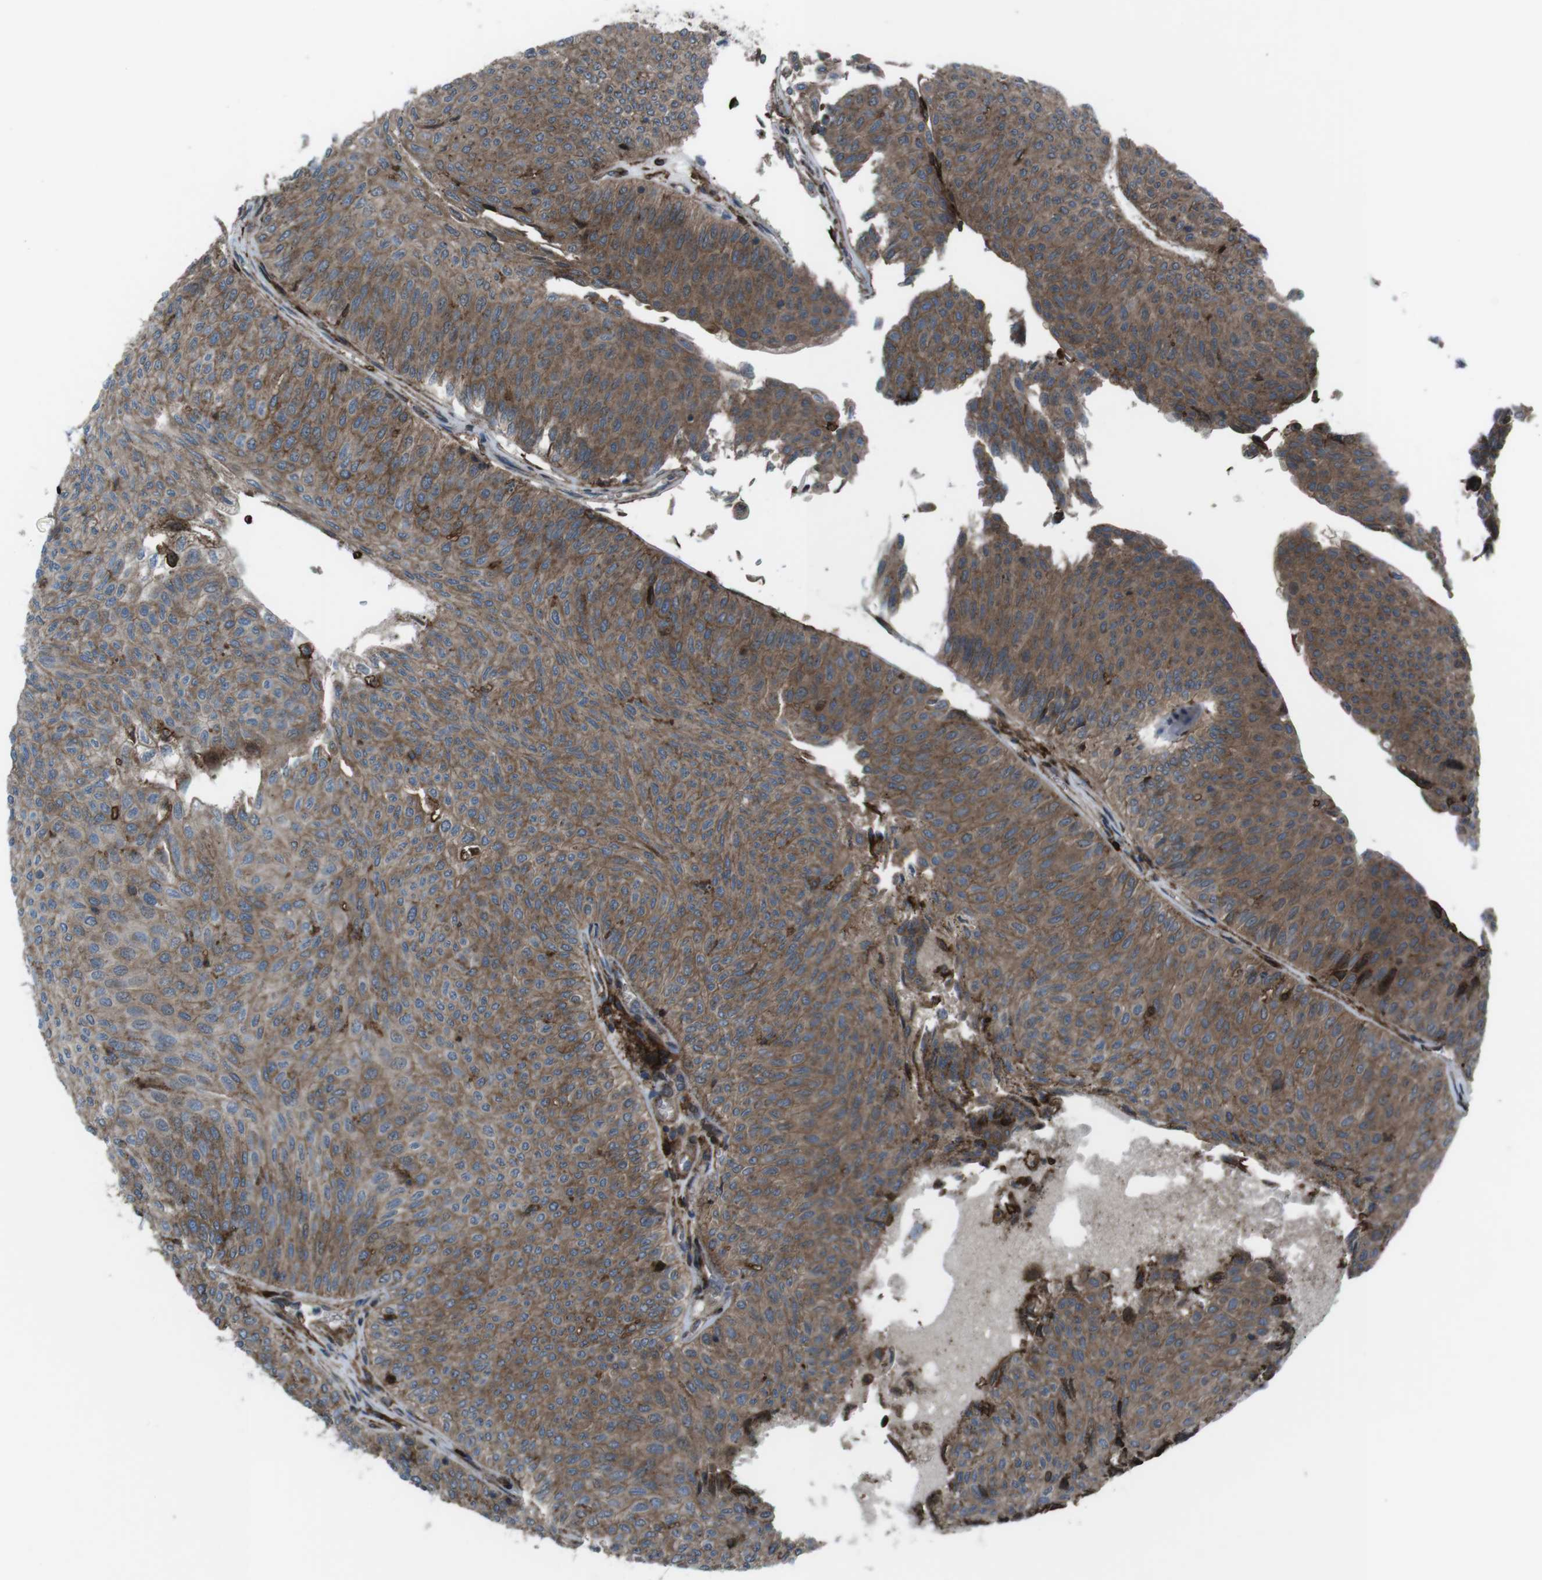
{"staining": {"intensity": "moderate", "quantity": ">75%", "location": "cytoplasmic/membranous"}, "tissue": "urothelial cancer", "cell_type": "Tumor cells", "image_type": "cancer", "snomed": [{"axis": "morphology", "description": "Urothelial carcinoma, Low grade"}, {"axis": "topography", "description": "Urinary bladder"}], "caption": "Immunohistochemistry (IHC) (DAB (3,3'-diaminobenzidine)) staining of human urothelial cancer demonstrates moderate cytoplasmic/membranous protein expression in approximately >75% of tumor cells. (brown staining indicates protein expression, while blue staining denotes nuclei).", "gene": "GDF10", "patient": {"sex": "male", "age": 78}}